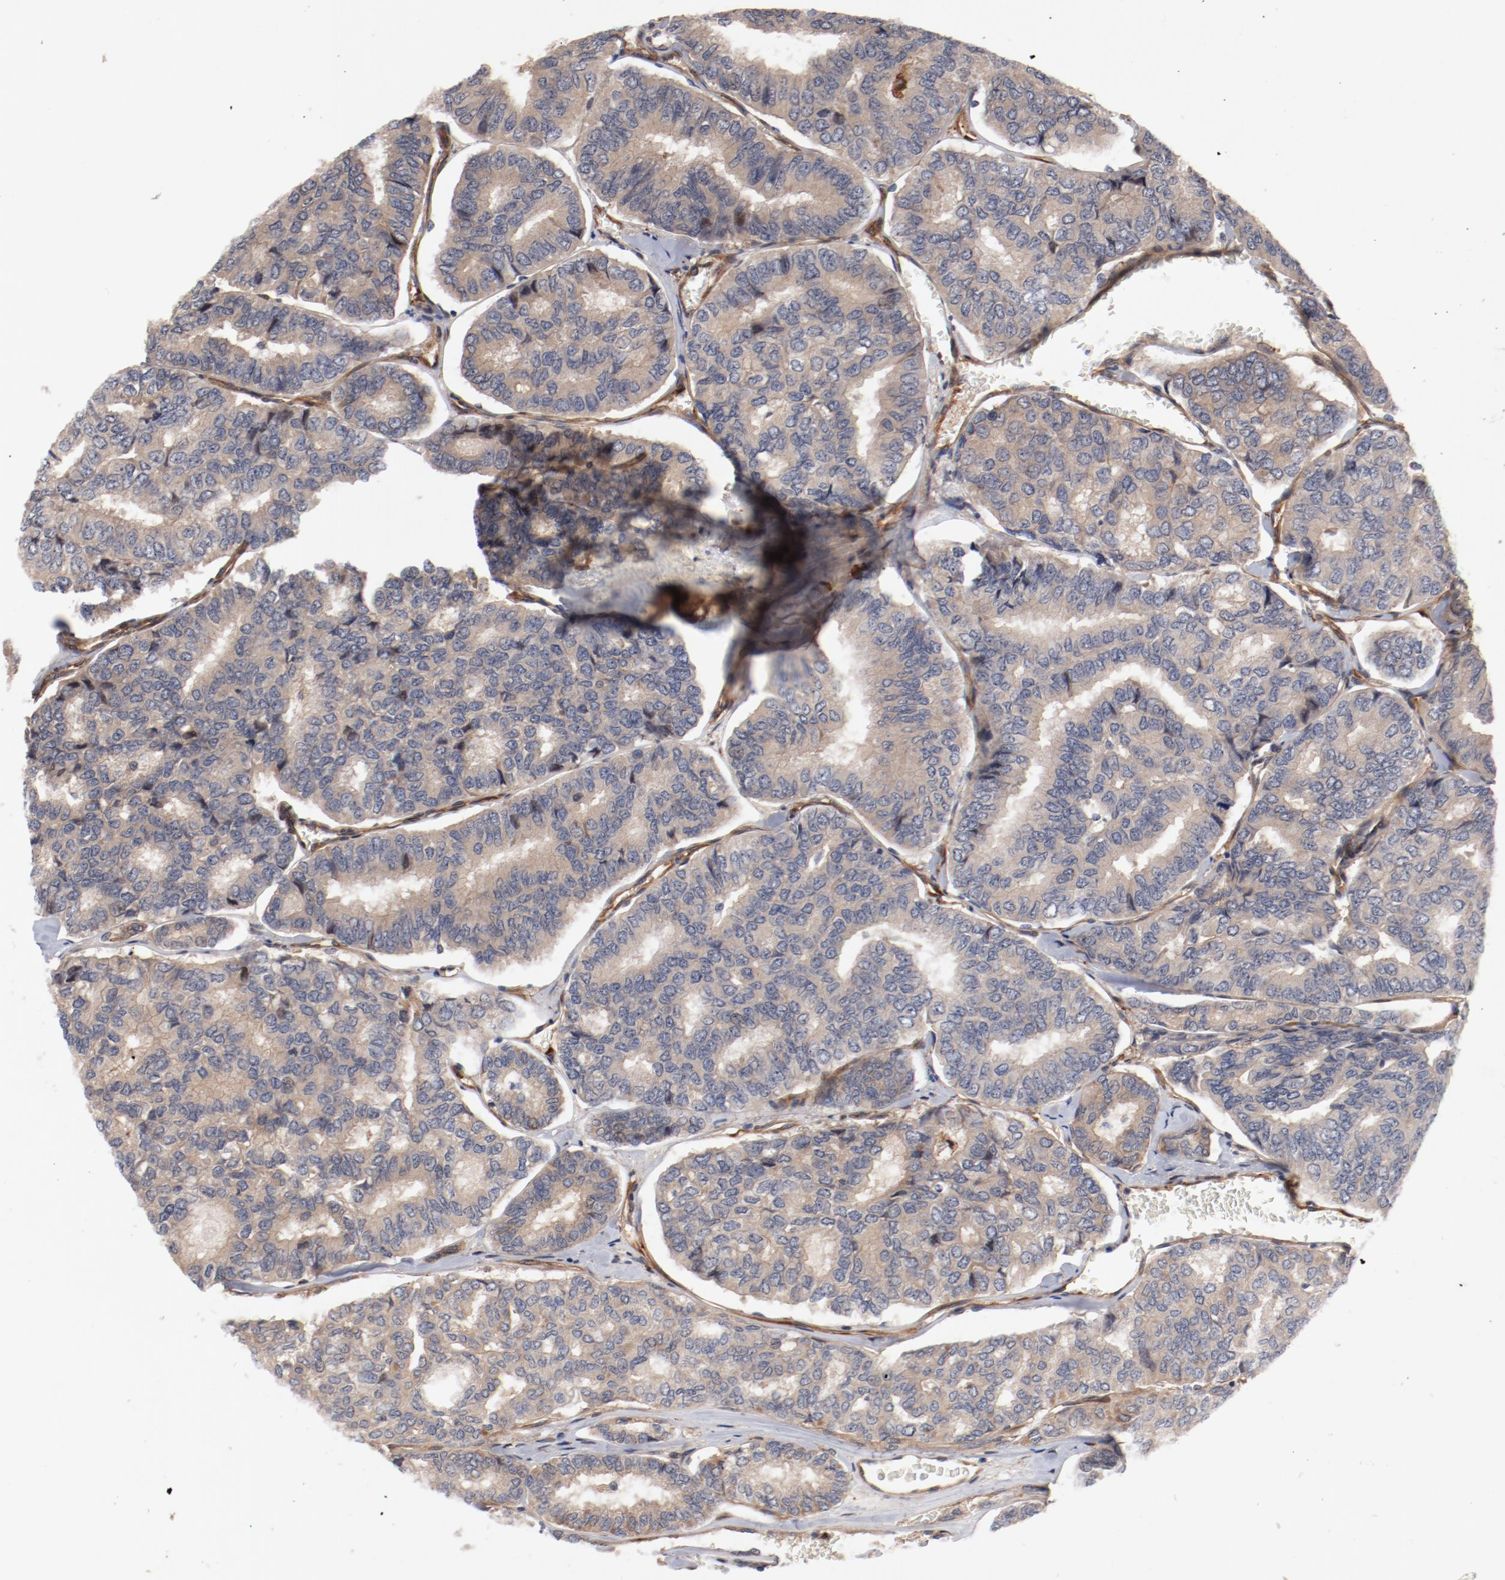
{"staining": {"intensity": "weak", "quantity": ">75%", "location": "cytoplasmic/membranous"}, "tissue": "thyroid cancer", "cell_type": "Tumor cells", "image_type": "cancer", "snomed": [{"axis": "morphology", "description": "Papillary adenocarcinoma, NOS"}, {"axis": "topography", "description": "Thyroid gland"}], "caption": "Immunohistochemistry of thyroid cancer (papillary adenocarcinoma) reveals low levels of weak cytoplasmic/membranous staining in about >75% of tumor cells.", "gene": "PITPNM2", "patient": {"sex": "female", "age": 35}}